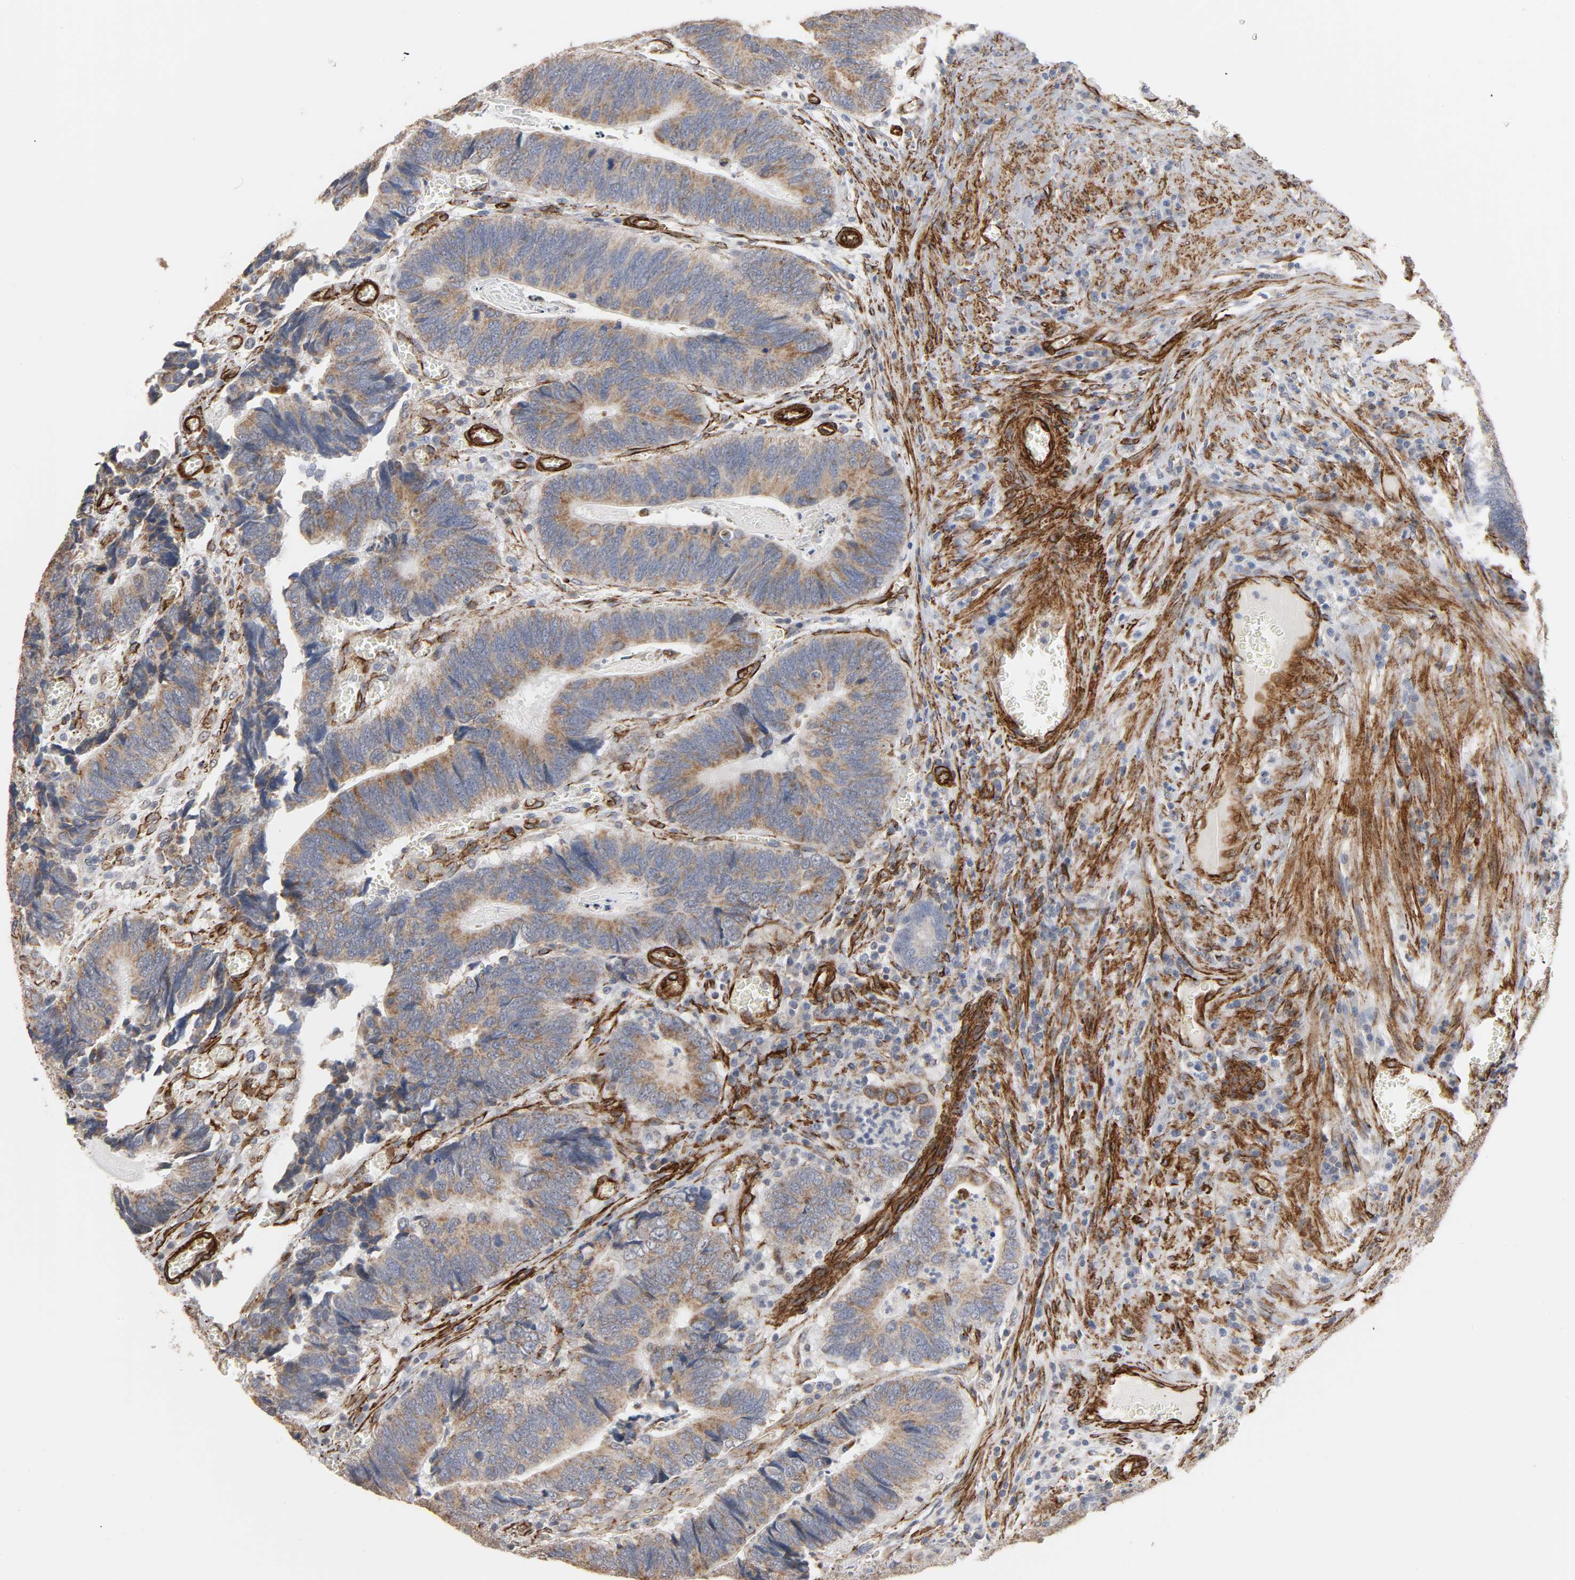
{"staining": {"intensity": "weak", "quantity": ">75%", "location": "cytoplasmic/membranous"}, "tissue": "colorectal cancer", "cell_type": "Tumor cells", "image_type": "cancer", "snomed": [{"axis": "morphology", "description": "Adenocarcinoma, NOS"}, {"axis": "topography", "description": "Colon"}], "caption": "Colorectal adenocarcinoma stained with DAB (3,3'-diaminobenzidine) immunohistochemistry (IHC) displays low levels of weak cytoplasmic/membranous expression in about >75% of tumor cells.", "gene": "GNG2", "patient": {"sex": "male", "age": 72}}